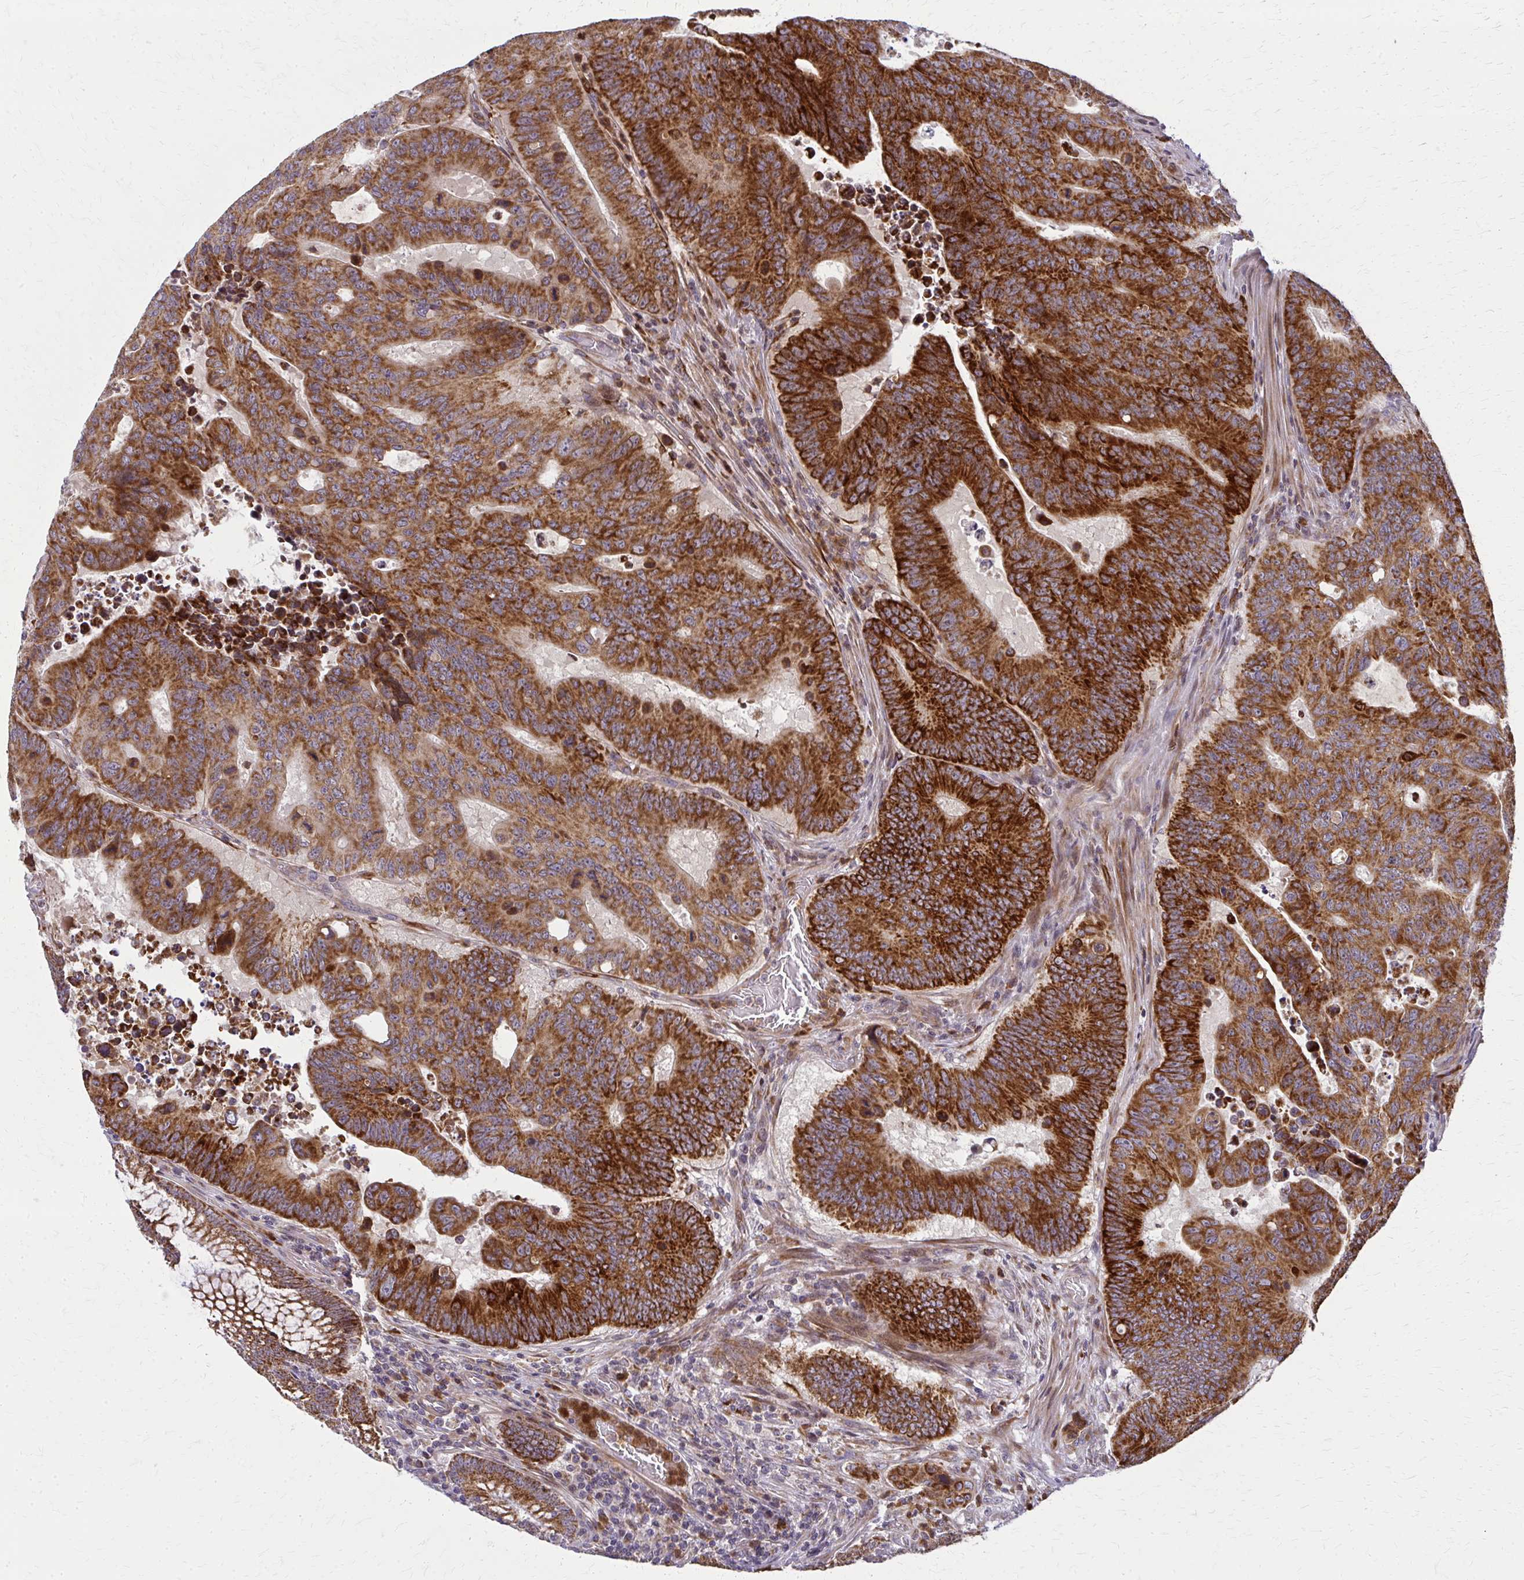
{"staining": {"intensity": "strong", "quantity": ">75%", "location": "cytoplasmic/membranous"}, "tissue": "colorectal cancer", "cell_type": "Tumor cells", "image_type": "cancer", "snomed": [{"axis": "morphology", "description": "Adenocarcinoma, NOS"}, {"axis": "topography", "description": "Colon"}], "caption": "Immunohistochemical staining of colorectal cancer (adenocarcinoma) reveals strong cytoplasmic/membranous protein expression in about >75% of tumor cells.", "gene": "MCCC1", "patient": {"sex": "male", "age": 62}}